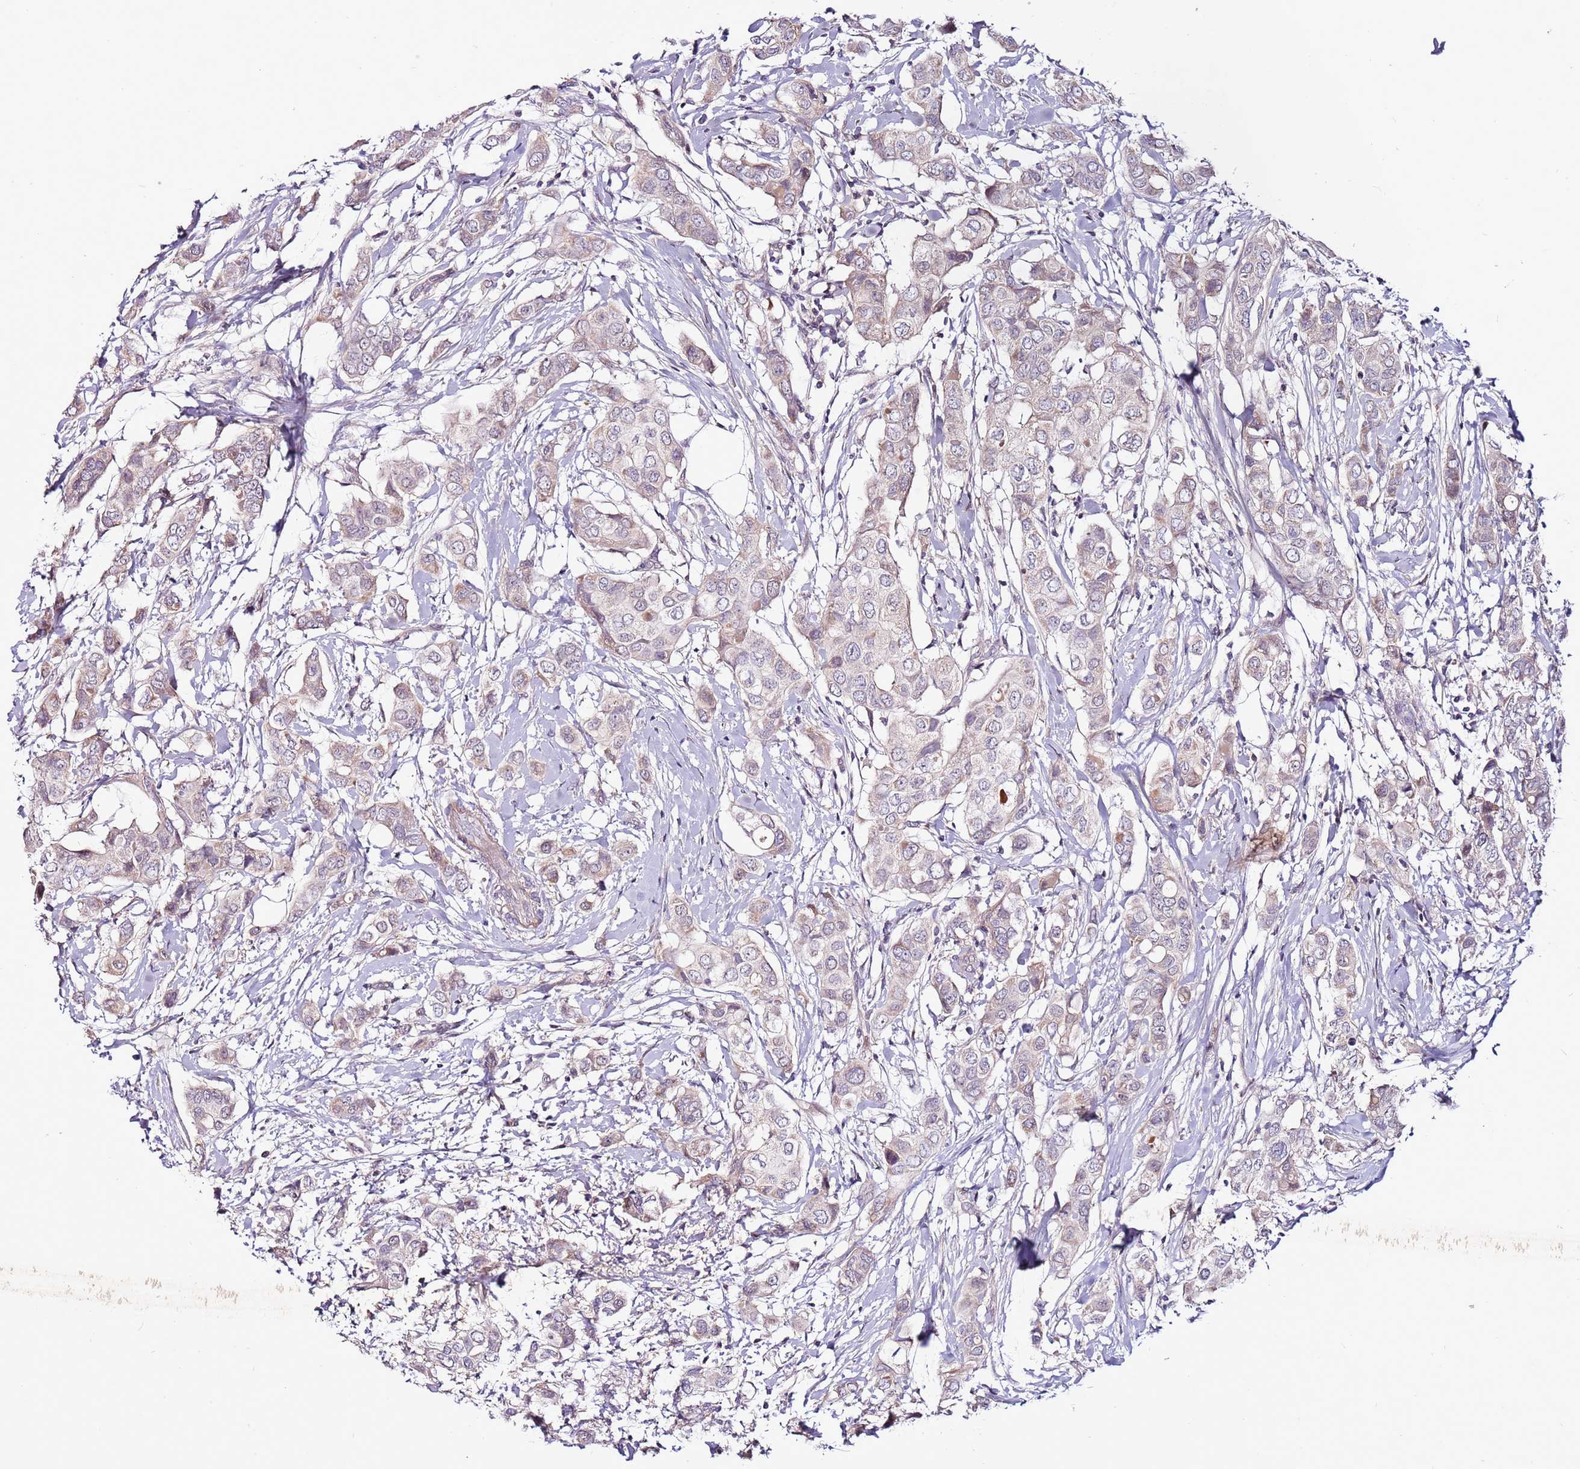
{"staining": {"intensity": "weak", "quantity": "<25%", "location": "cytoplasmic/membranous"}, "tissue": "breast cancer", "cell_type": "Tumor cells", "image_type": "cancer", "snomed": [{"axis": "morphology", "description": "Lobular carcinoma"}, {"axis": "topography", "description": "Breast"}], "caption": "High magnification brightfield microscopy of lobular carcinoma (breast) stained with DAB (brown) and counterstained with hematoxylin (blue): tumor cells show no significant staining.", "gene": "MTG2", "patient": {"sex": "female", "age": 51}}